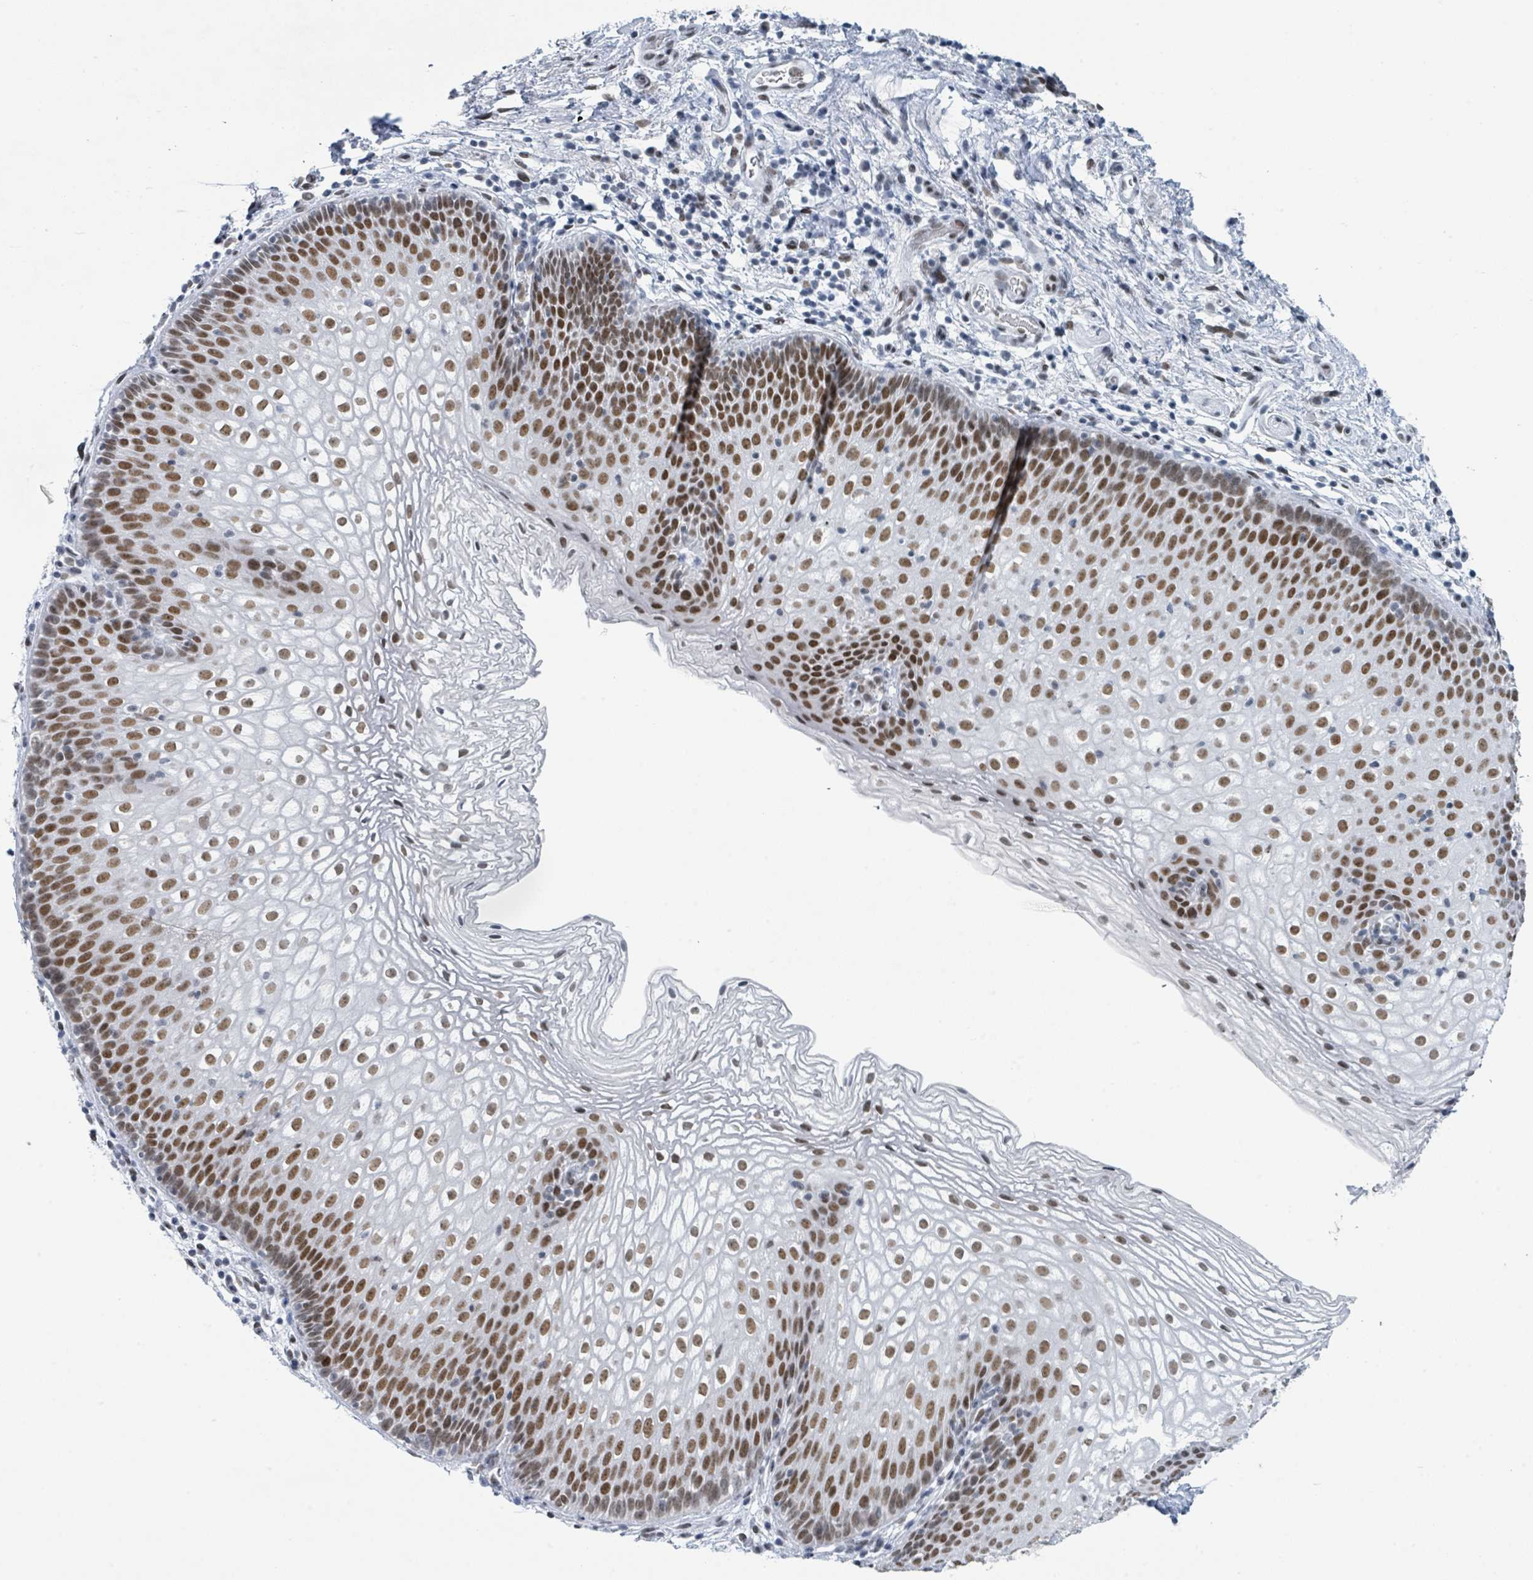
{"staining": {"intensity": "strong", "quantity": "25%-75%", "location": "nuclear"}, "tissue": "vagina", "cell_type": "Squamous epithelial cells", "image_type": "normal", "snomed": [{"axis": "morphology", "description": "Normal tissue, NOS"}, {"axis": "topography", "description": "Vagina"}], "caption": "This micrograph shows IHC staining of normal human vagina, with high strong nuclear positivity in about 25%-75% of squamous epithelial cells.", "gene": "EHMT2", "patient": {"sex": "female", "age": 47}}